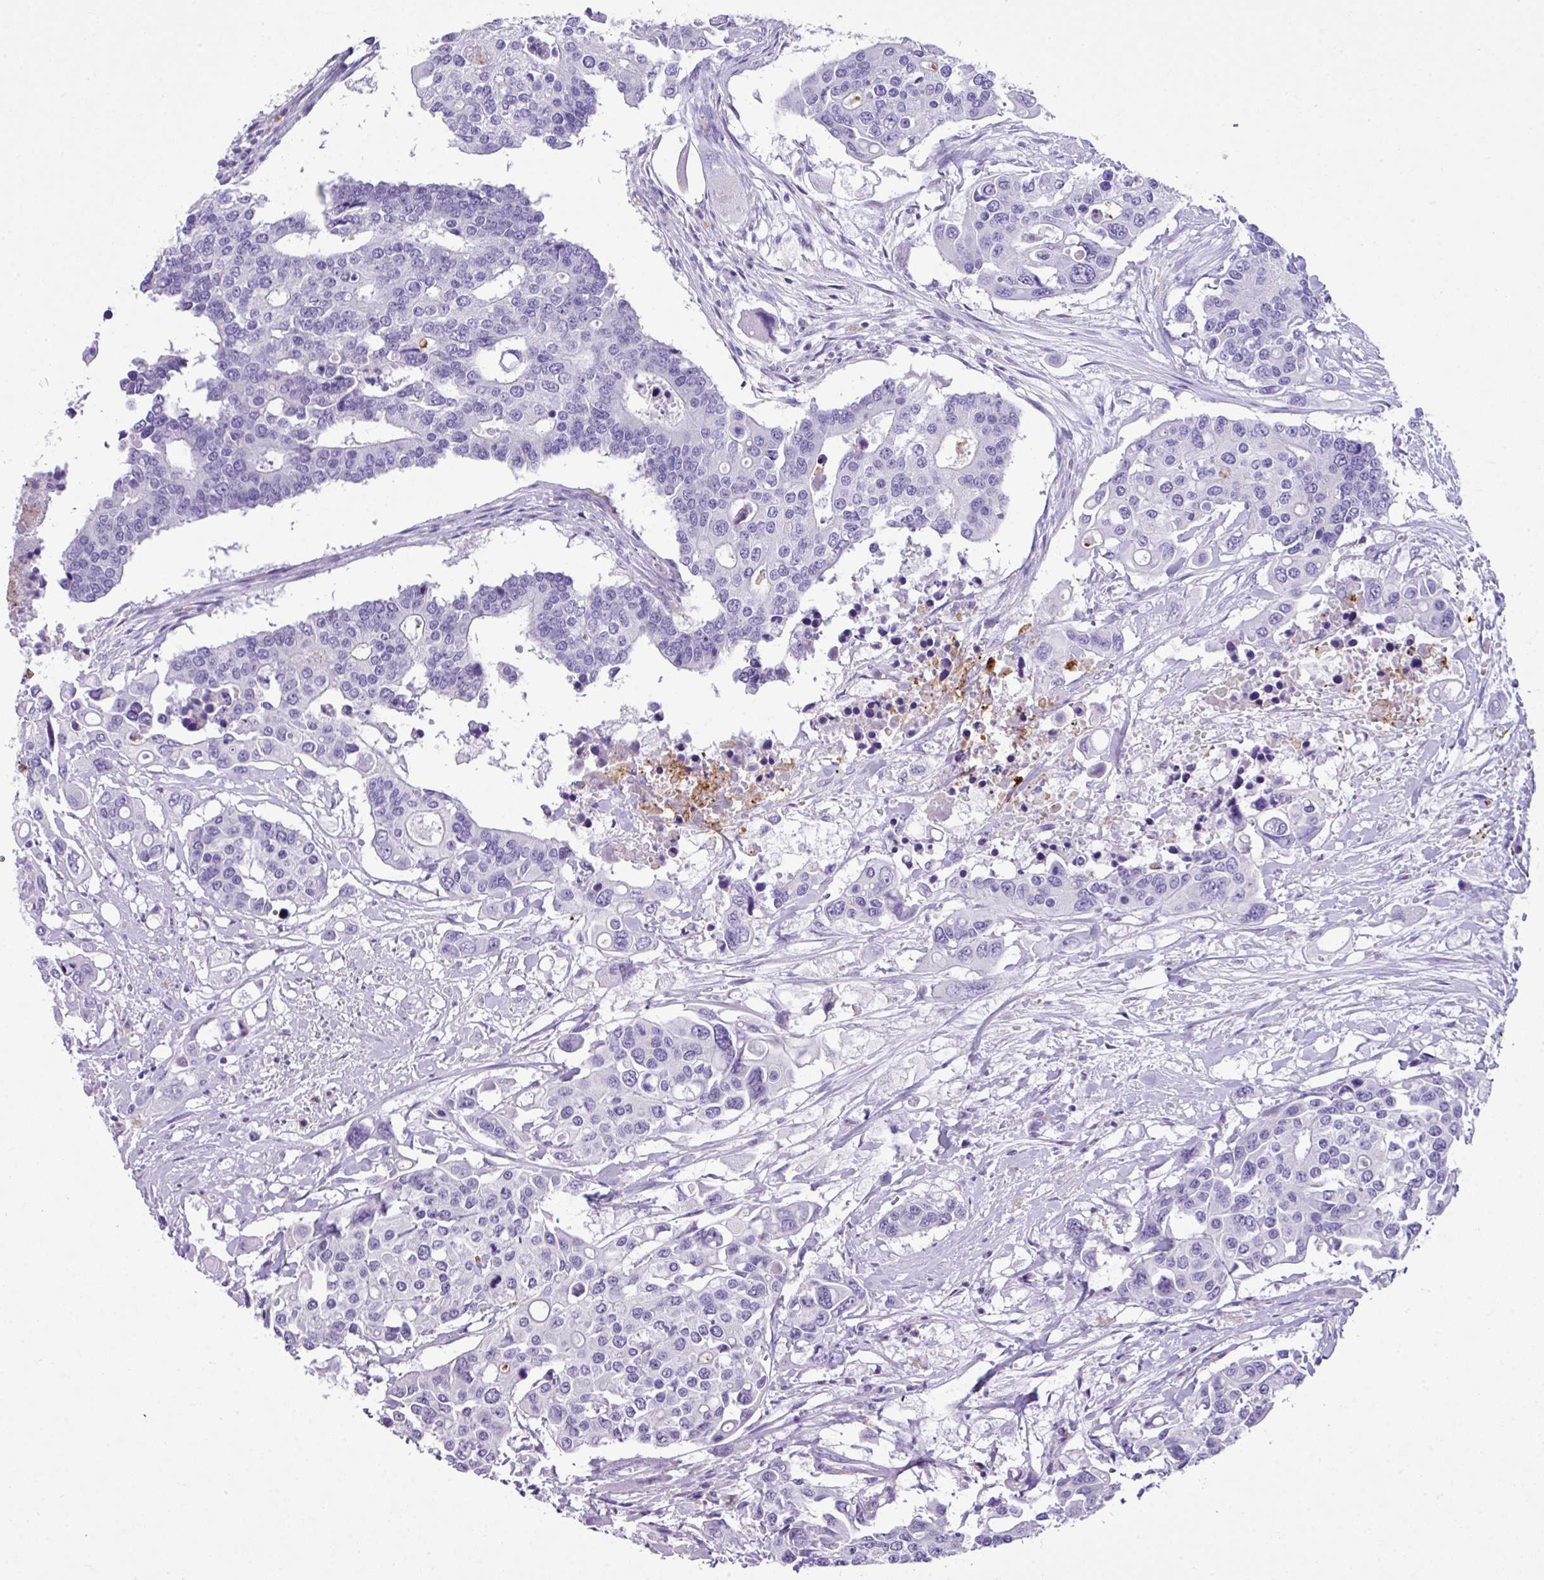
{"staining": {"intensity": "negative", "quantity": "none", "location": "none"}, "tissue": "colorectal cancer", "cell_type": "Tumor cells", "image_type": "cancer", "snomed": [{"axis": "morphology", "description": "Adenocarcinoma, NOS"}, {"axis": "topography", "description": "Colon"}], "caption": "This is a micrograph of IHC staining of colorectal adenocarcinoma, which shows no expression in tumor cells.", "gene": "ZNF568", "patient": {"sex": "male", "age": 77}}